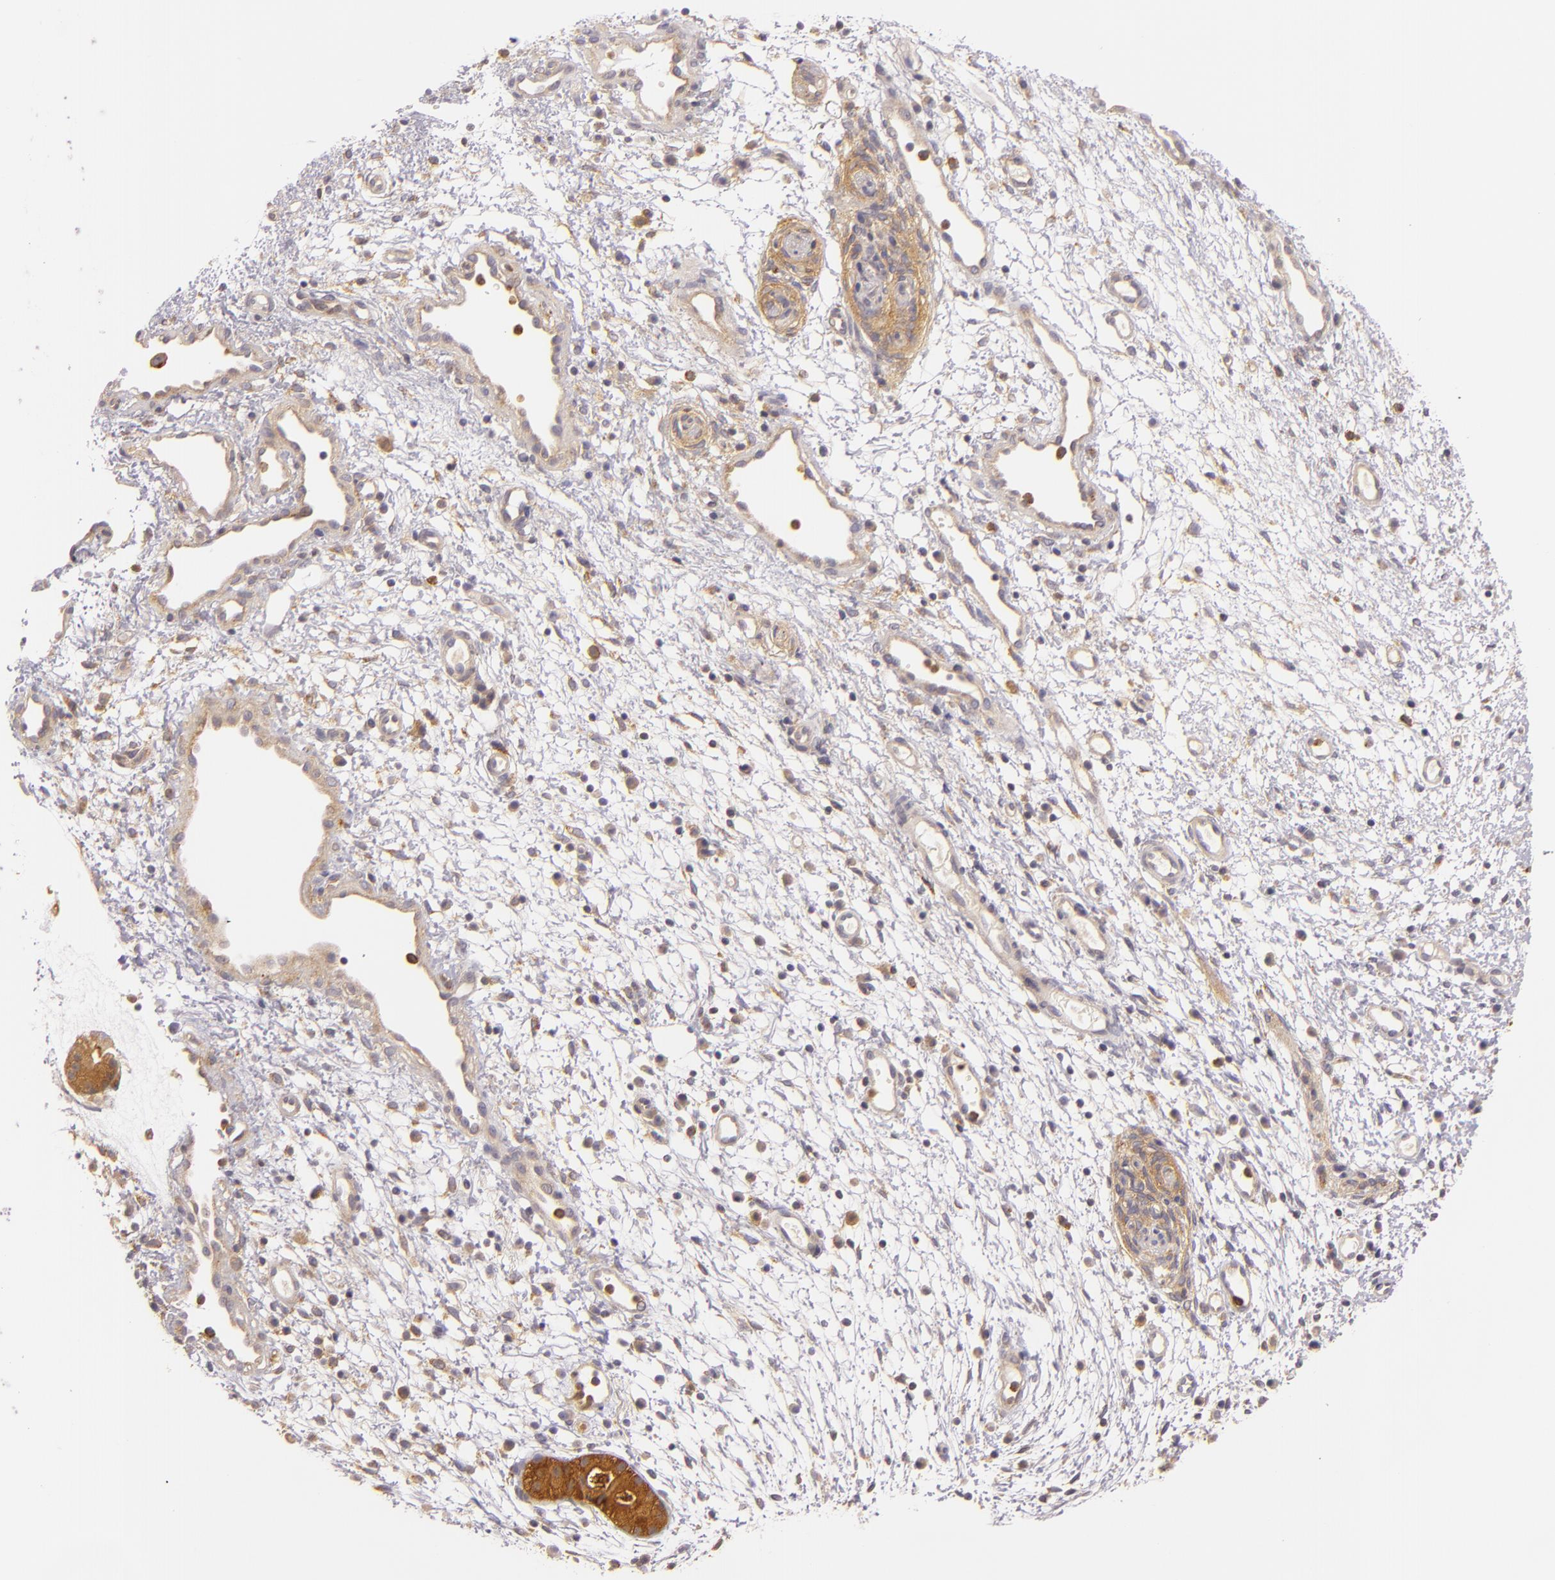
{"staining": {"intensity": "moderate", "quantity": ">75%", "location": "cytoplasmic/membranous"}, "tissue": "nasopharynx", "cell_type": "Respiratory epithelial cells", "image_type": "normal", "snomed": [{"axis": "morphology", "description": "Normal tissue, NOS"}, {"axis": "morphology", "description": "Inflammation, NOS"}, {"axis": "morphology", "description": "Malignant melanoma, Metastatic site"}, {"axis": "topography", "description": "Nasopharynx"}], "caption": "A photomicrograph of human nasopharynx stained for a protein displays moderate cytoplasmic/membranous brown staining in respiratory epithelial cells.", "gene": "TOM1", "patient": {"sex": "female", "age": 55}}